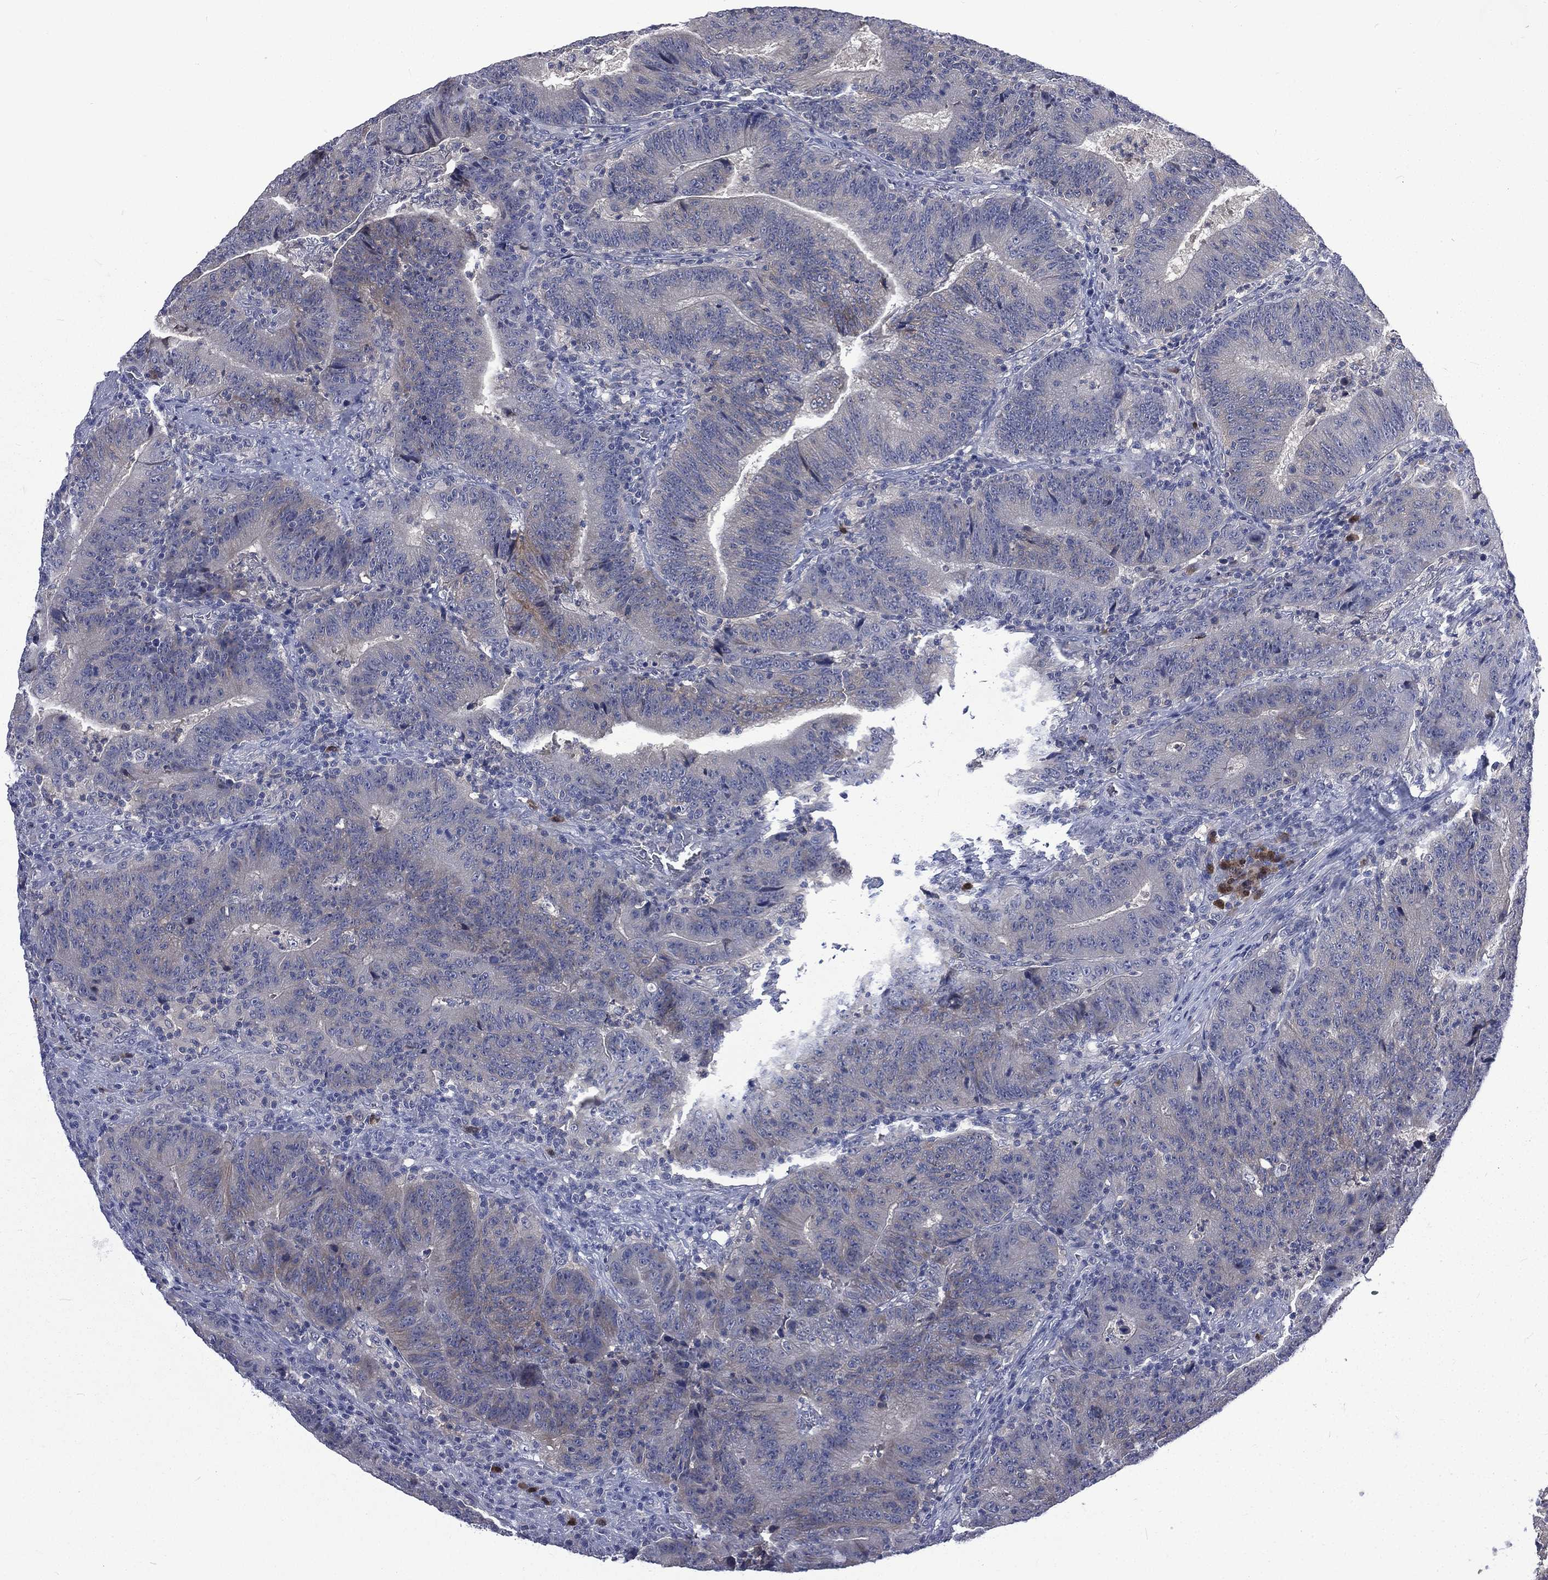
{"staining": {"intensity": "negative", "quantity": "none", "location": "none"}, "tissue": "colorectal cancer", "cell_type": "Tumor cells", "image_type": "cancer", "snomed": [{"axis": "morphology", "description": "Adenocarcinoma, NOS"}, {"axis": "topography", "description": "Colon"}], "caption": "This is a micrograph of IHC staining of colorectal cancer (adenocarcinoma), which shows no expression in tumor cells.", "gene": "CA12", "patient": {"sex": "female", "age": 75}}